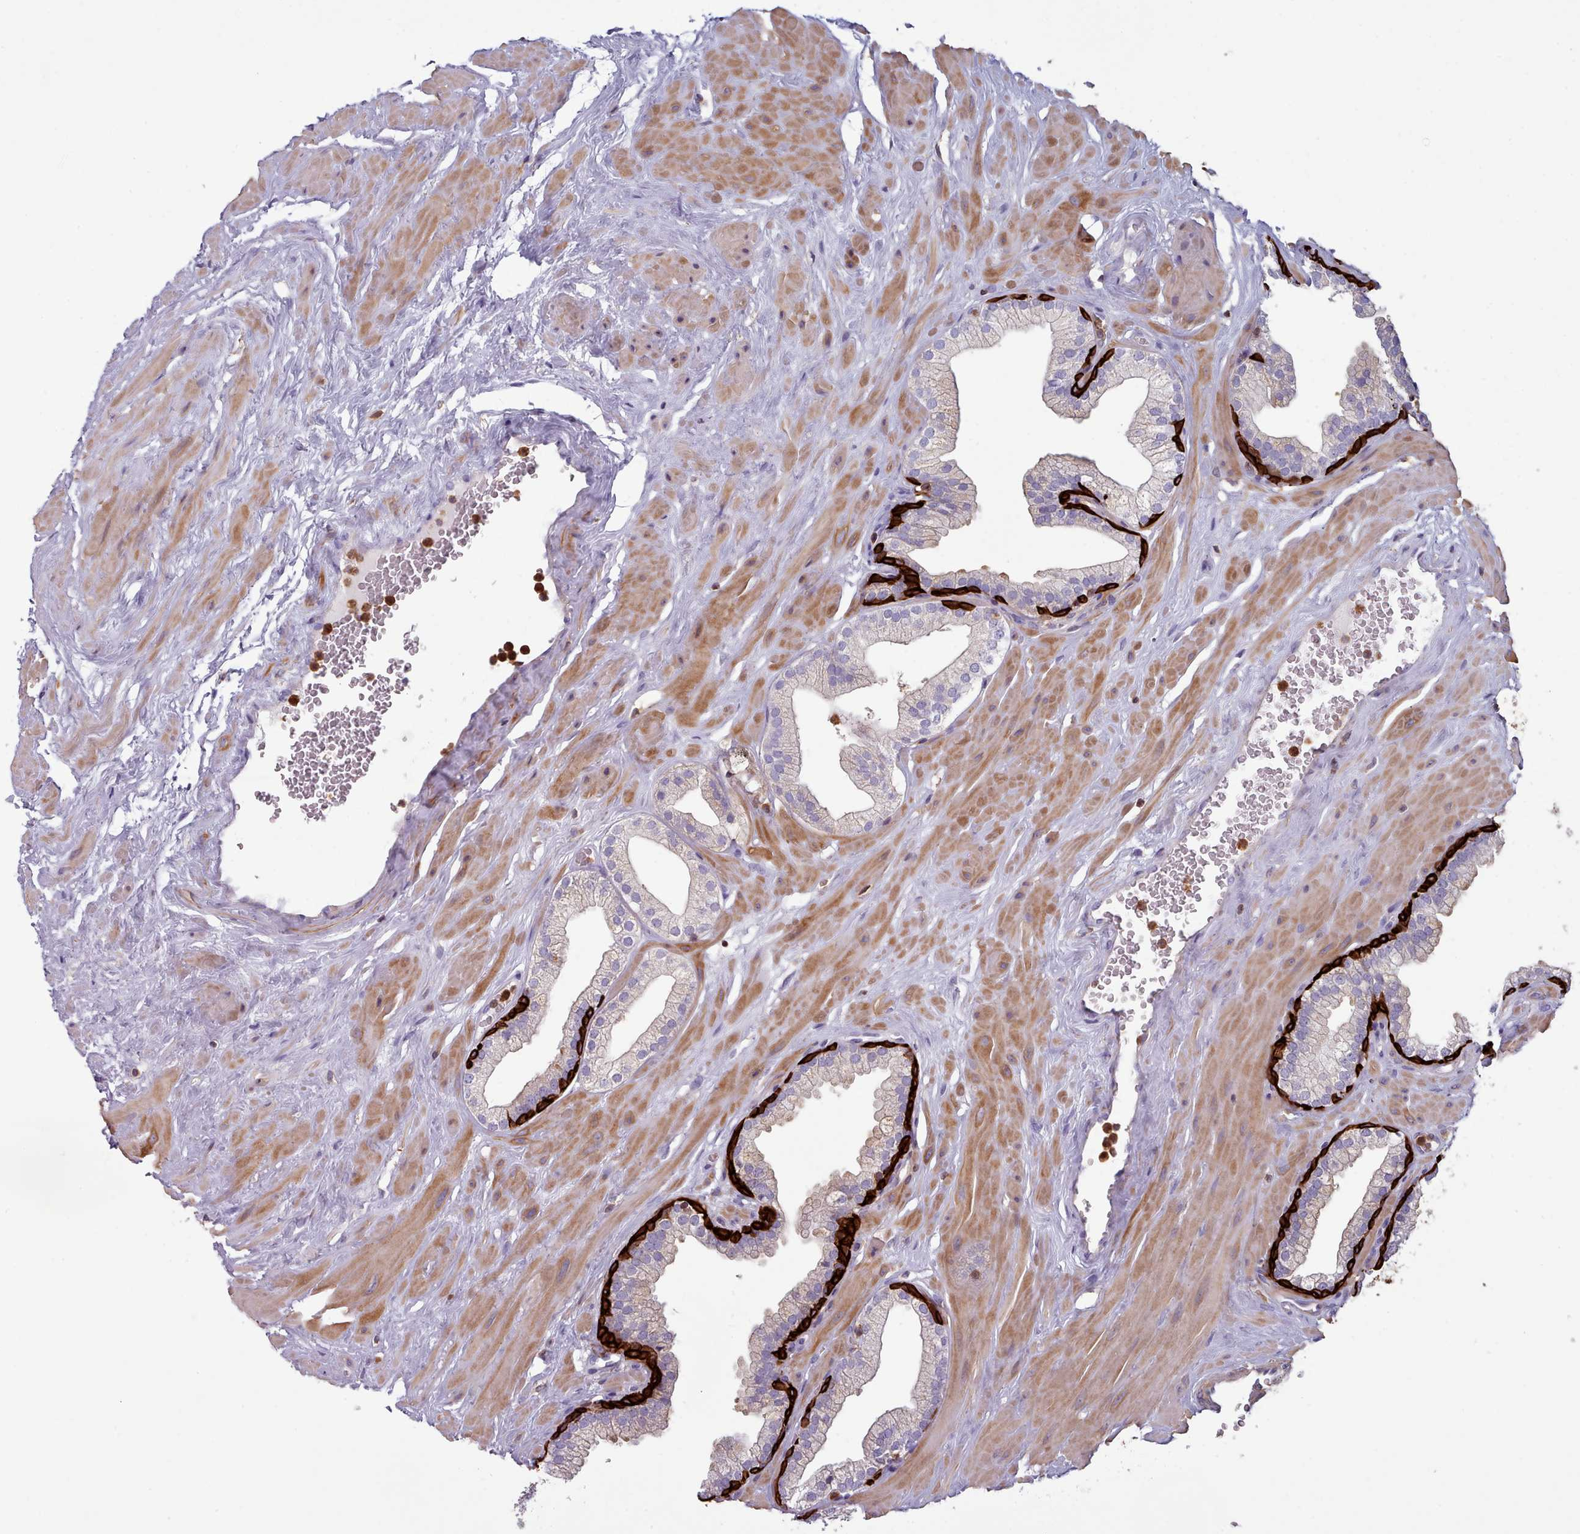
{"staining": {"intensity": "strong", "quantity": "<25%", "location": "cytoplasmic/membranous"}, "tissue": "prostate", "cell_type": "Glandular cells", "image_type": "normal", "snomed": [{"axis": "morphology", "description": "Normal tissue, NOS"}, {"axis": "morphology", "description": "Urothelial carcinoma, Low grade"}, {"axis": "topography", "description": "Urinary bladder"}, {"axis": "topography", "description": "Prostate"}], "caption": "Brown immunohistochemical staining in unremarkable human prostate reveals strong cytoplasmic/membranous positivity in approximately <25% of glandular cells. The staining is performed using DAB (3,3'-diaminobenzidine) brown chromogen to label protein expression. The nuclei are counter-stained blue using hematoxylin.", "gene": "RAC1", "patient": {"sex": "male", "age": 60}}